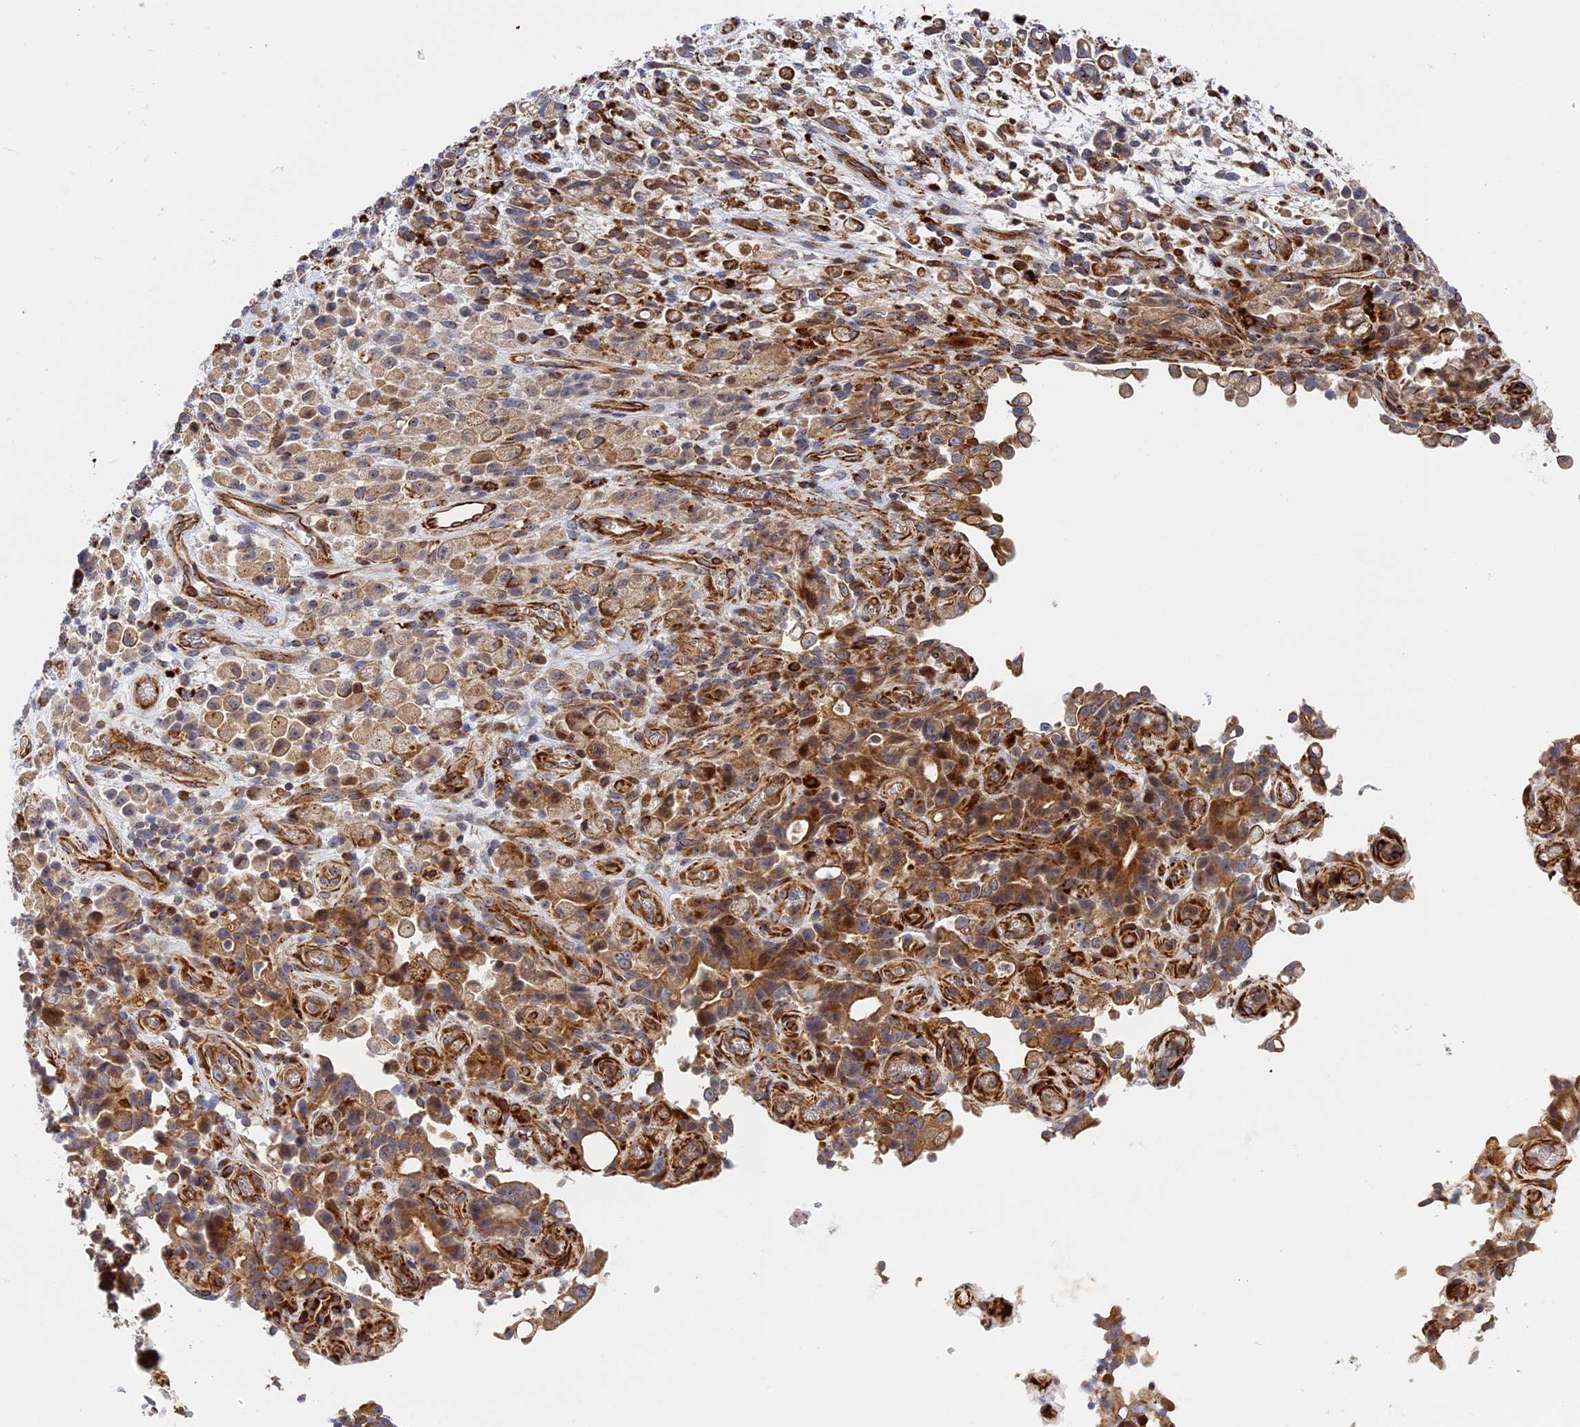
{"staining": {"intensity": "moderate", "quantity": "25%-75%", "location": "cytoplasmic/membranous"}, "tissue": "stomach cancer", "cell_type": "Tumor cells", "image_type": "cancer", "snomed": [{"axis": "morphology", "description": "Adenocarcinoma, NOS"}, {"axis": "topography", "description": "Stomach"}], "caption": "IHC photomicrograph of human adenocarcinoma (stomach) stained for a protein (brown), which reveals medium levels of moderate cytoplasmic/membranous expression in about 25%-75% of tumor cells.", "gene": "PPP2R3C", "patient": {"sex": "female", "age": 60}}